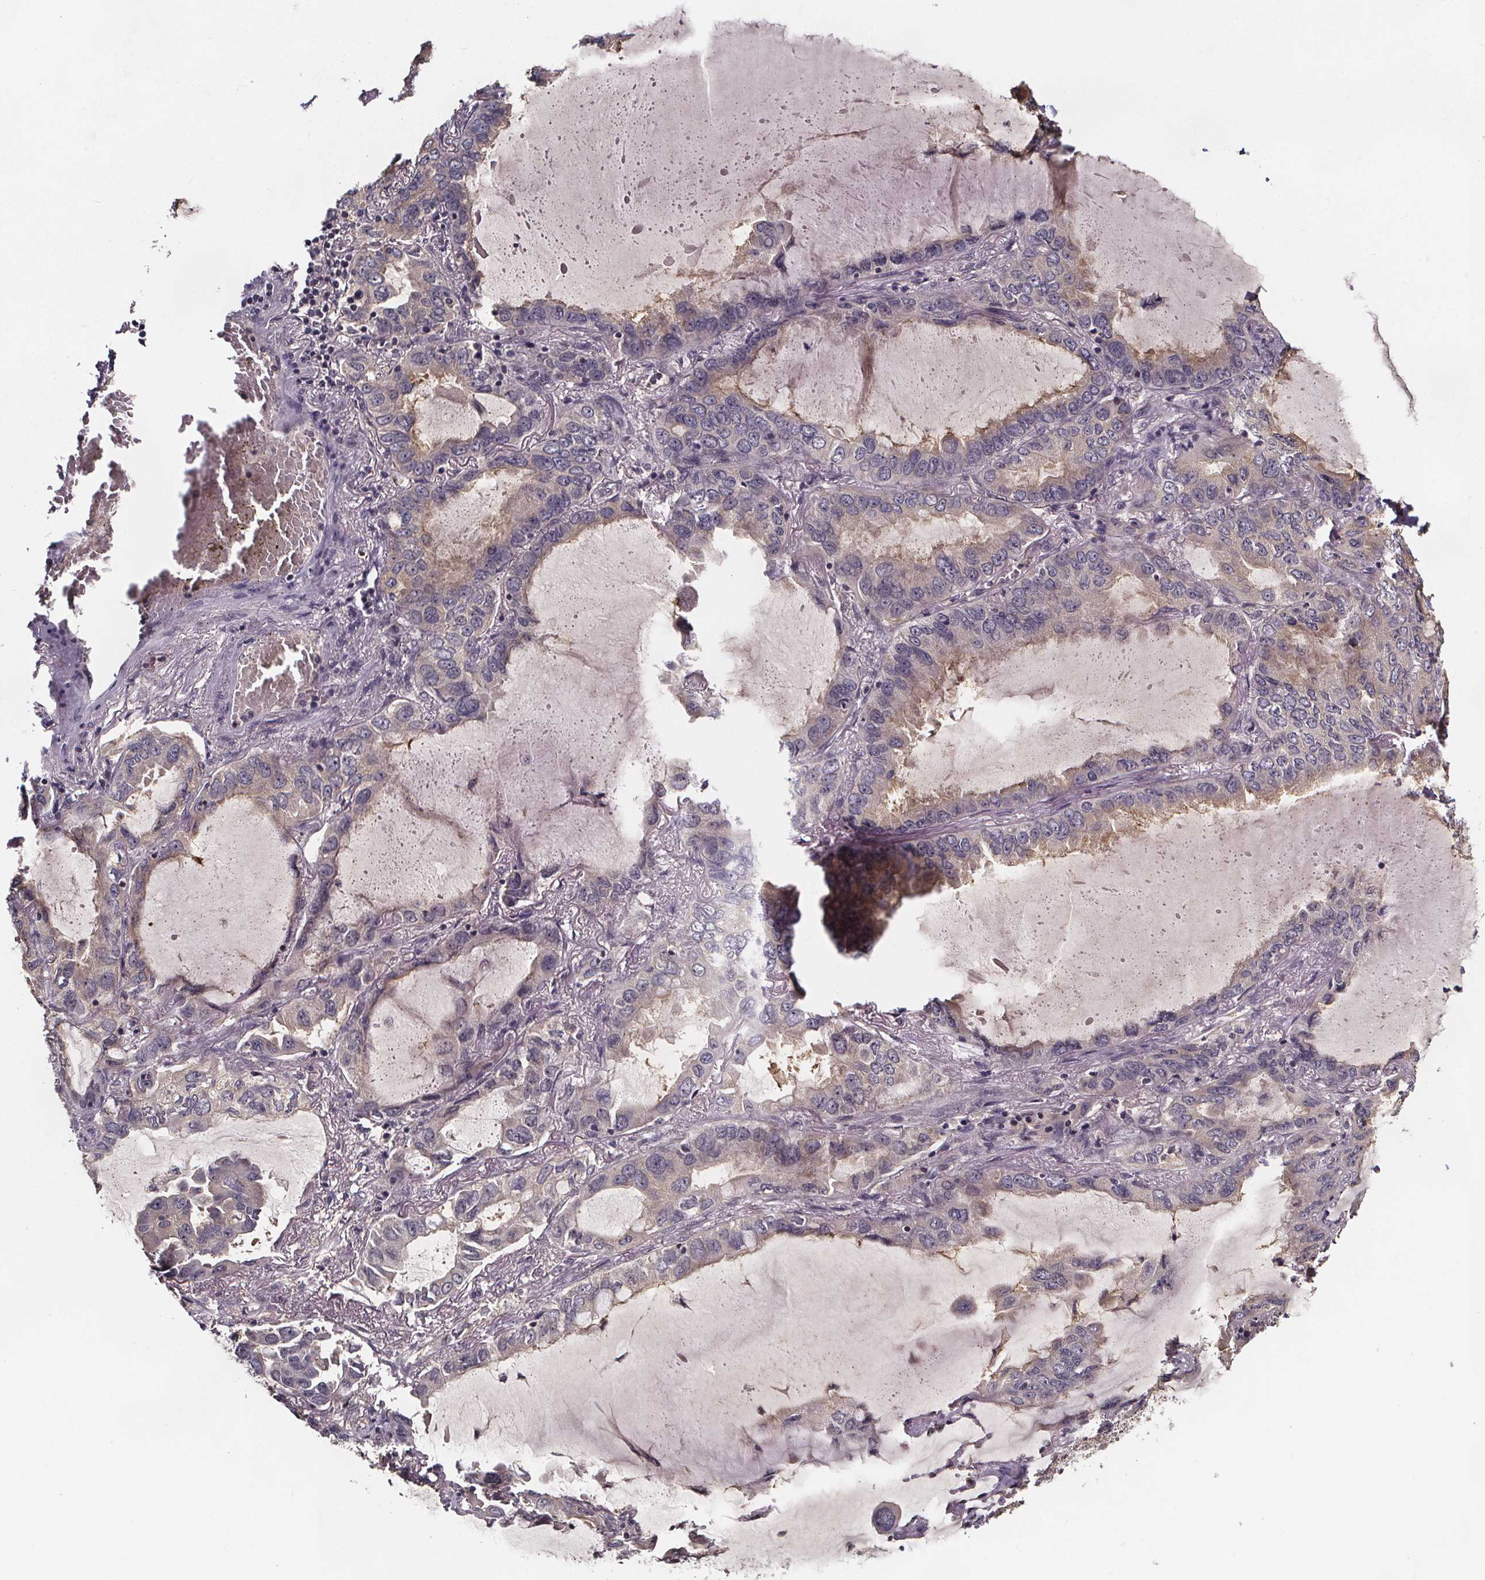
{"staining": {"intensity": "moderate", "quantity": "<25%", "location": "cytoplasmic/membranous"}, "tissue": "lung cancer", "cell_type": "Tumor cells", "image_type": "cancer", "snomed": [{"axis": "morphology", "description": "Adenocarcinoma, NOS"}, {"axis": "topography", "description": "Lung"}], "caption": "Human lung cancer stained for a protein (brown) shows moderate cytoplasmic/membranous positive expression in approximately <25% of tumor cells.", "gene": "SMIM1", "patient": {"sex": "male", "age": 64}}